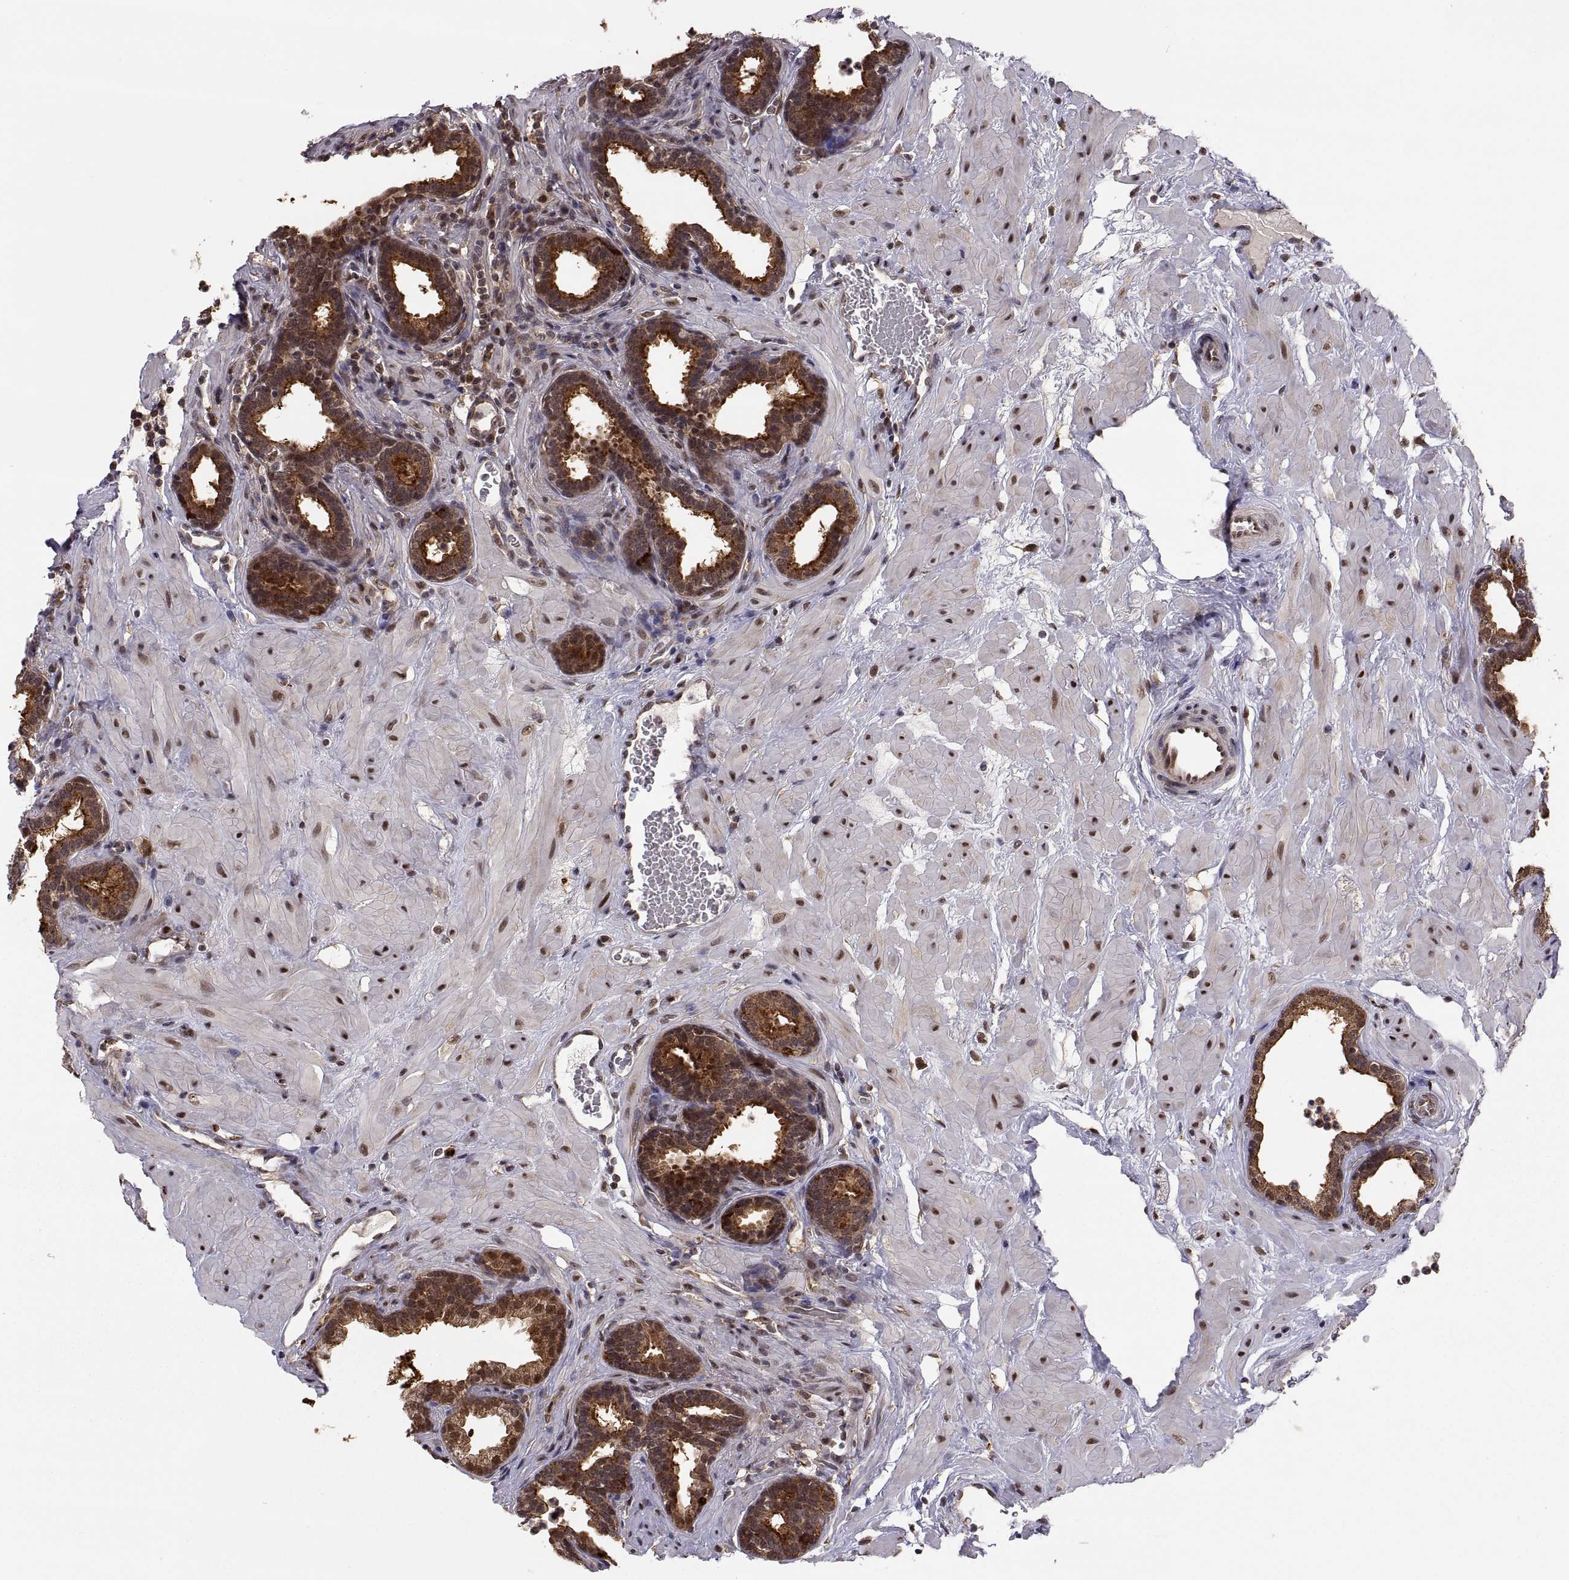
{"staining": {"intensity": "strong", "quantity": ">75%", "location": "cytoplasmic/membranous"}, "tissue": "prostate", "cell_type": "Glandular cells", "image_type": "normal", "snomed": [{"axis": "morphology", "description": "Normal tissue, NOS"}, {"axis": "topography", "description": "Prostate"}], "caption": "Immunohistochemistry (IHC) (DAB) staining of normal human prostate displays strong cytoplasmic/membranous protein staining in about >75% of glandular cells.", "gene": "PSMC2", "patient": {"sex": "male", "age": 37}}